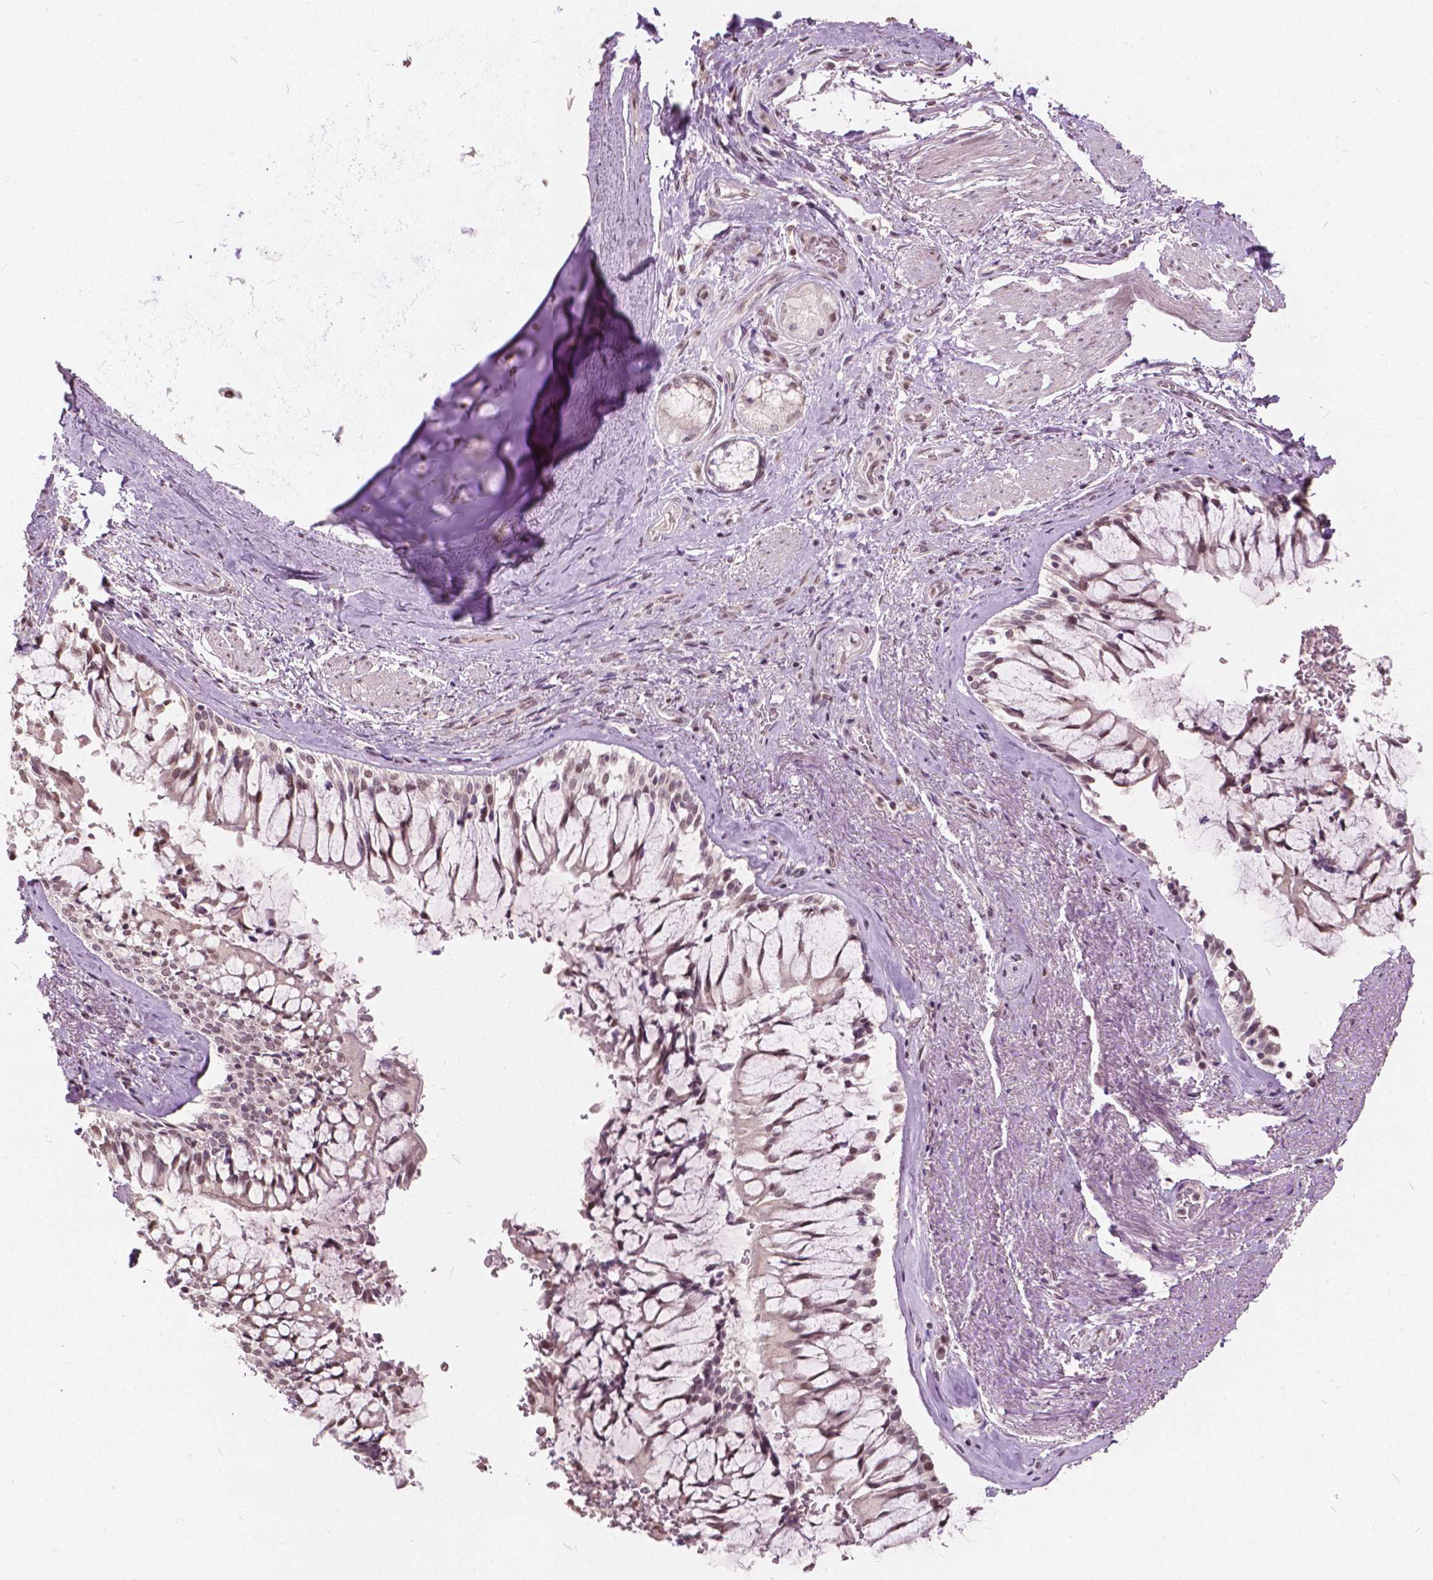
{"staining": {"intensity": "negative", "quantity": "none", "location": "none"}, "tissue": "soft tissue", "cell_type": "Chondrocytes", "image_type": "normal", "snomed": [{"axis": "morphology", "description": "Normal tissue, NOS"}, {"axis": "topography", "description": "Cartilage tissue"}, {"axis": "topography", "description": "Bronchus"}], "caption": "High power microscopy image of an immunohistochemistry (IHC) photomicrograph of normal soft tissue, revealing no significant positivity in chondrocytes. The staining was performed using DAB (3,3'-diaminobenzidine) to visualize the protein expression in brown, while the nuclei were stained in blue with hematoxylin (Magnification: 20x).", "gene": "HOXA10", "patient": {"sex": "male", "age": 64}}